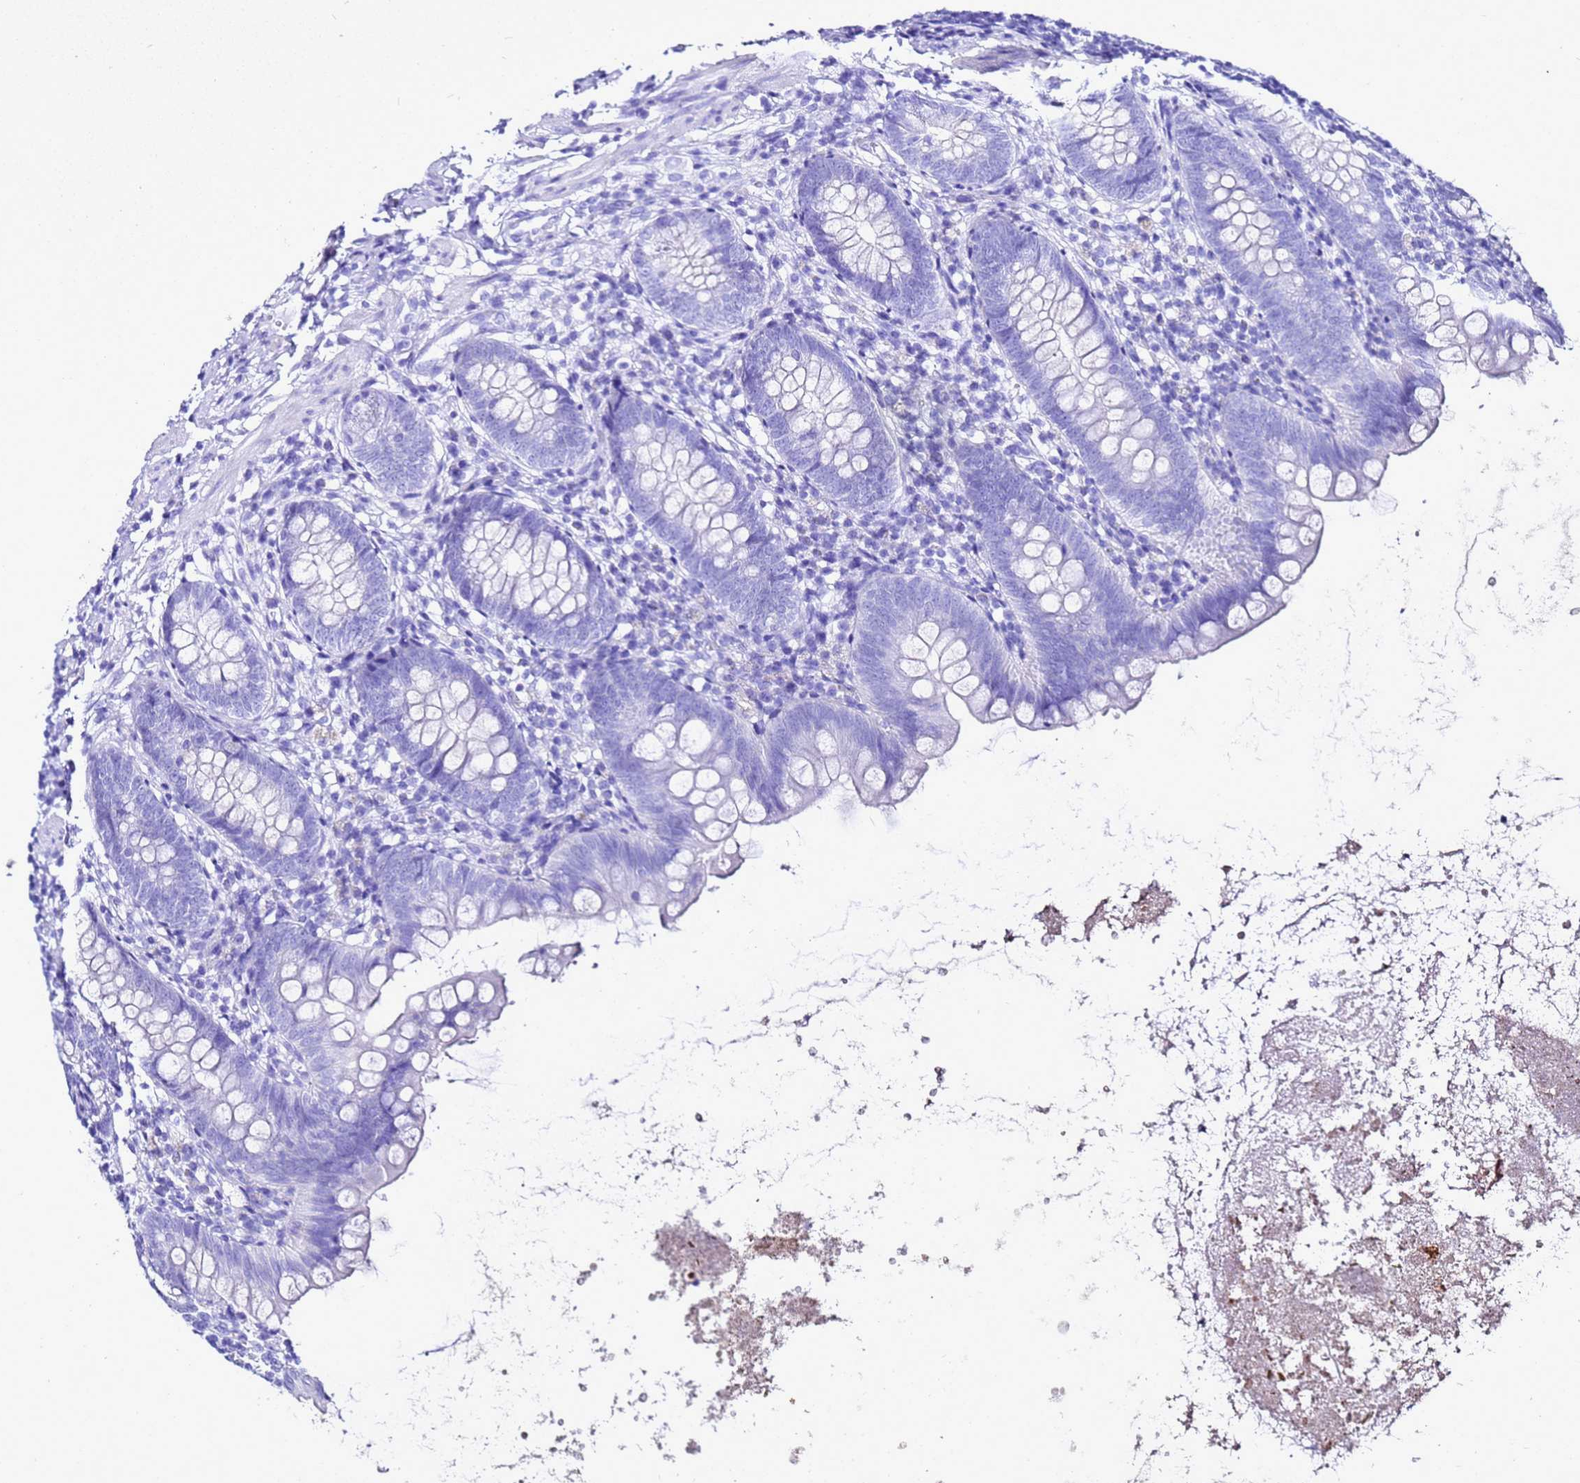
{"staining": {"intensity": "negative", "quantity": "none", "location": "none"}, "tissue": "appendix", "cell_type": "Glandular cells", "image_type": "normal", "snomed": [{"axis": "morphology", "description": "Normal tissue, NOS"}, {"axis": "topography", "description": "Appendix"}], "caption": "The immunohistochemistry histopathology image has no significant staining in glandular cells of appendix.", "gene": "LIPF", "patient": {"sex": "female", "age": 62}}